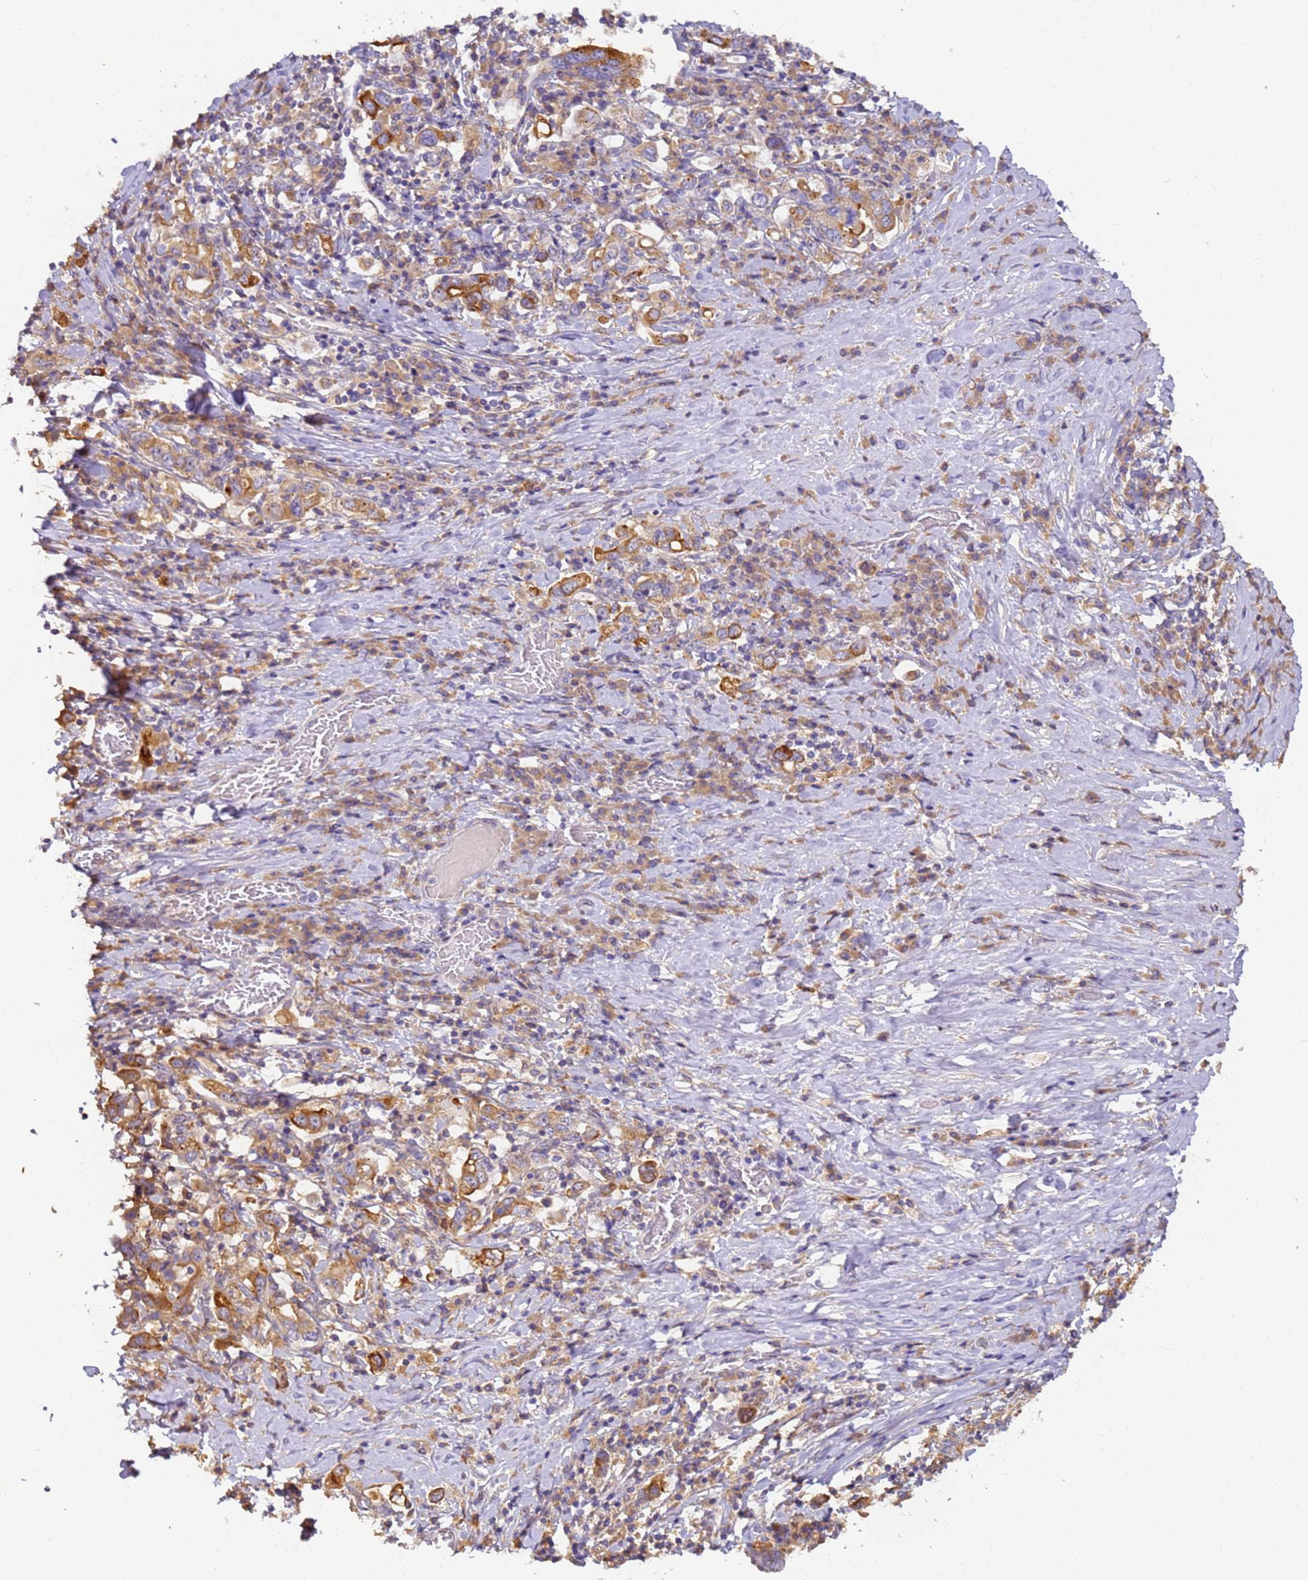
{"staining": {"intensity": "moderate", "quantity": ">75%", "location": "cytoplasmic/membranous"}, "tissue": "stomach cancer", "cell_type": "Tumor cells", "image_type": "cancer", "snomed": [{"axis": "morphology", "description": "Adenocarcinoma, NOS"}, {"axis": "topography", "description": "Stomach, upper"}, {"axis": "topography", "description": "Stomach"}], "caption": "Immunohistochemistry photomicrograph of neoplastic tissue: stomach adenocarcinoma stained using immunohistochemistry (IHC) shows medium levels of moderate protein expression localized specifically in the cytoplasmic/membranous of tumor cells, appearing as a cytoplasmic/membranous brown color.", "gene": "TIGAR", "patient": {"sex": "male", "age": 62}}